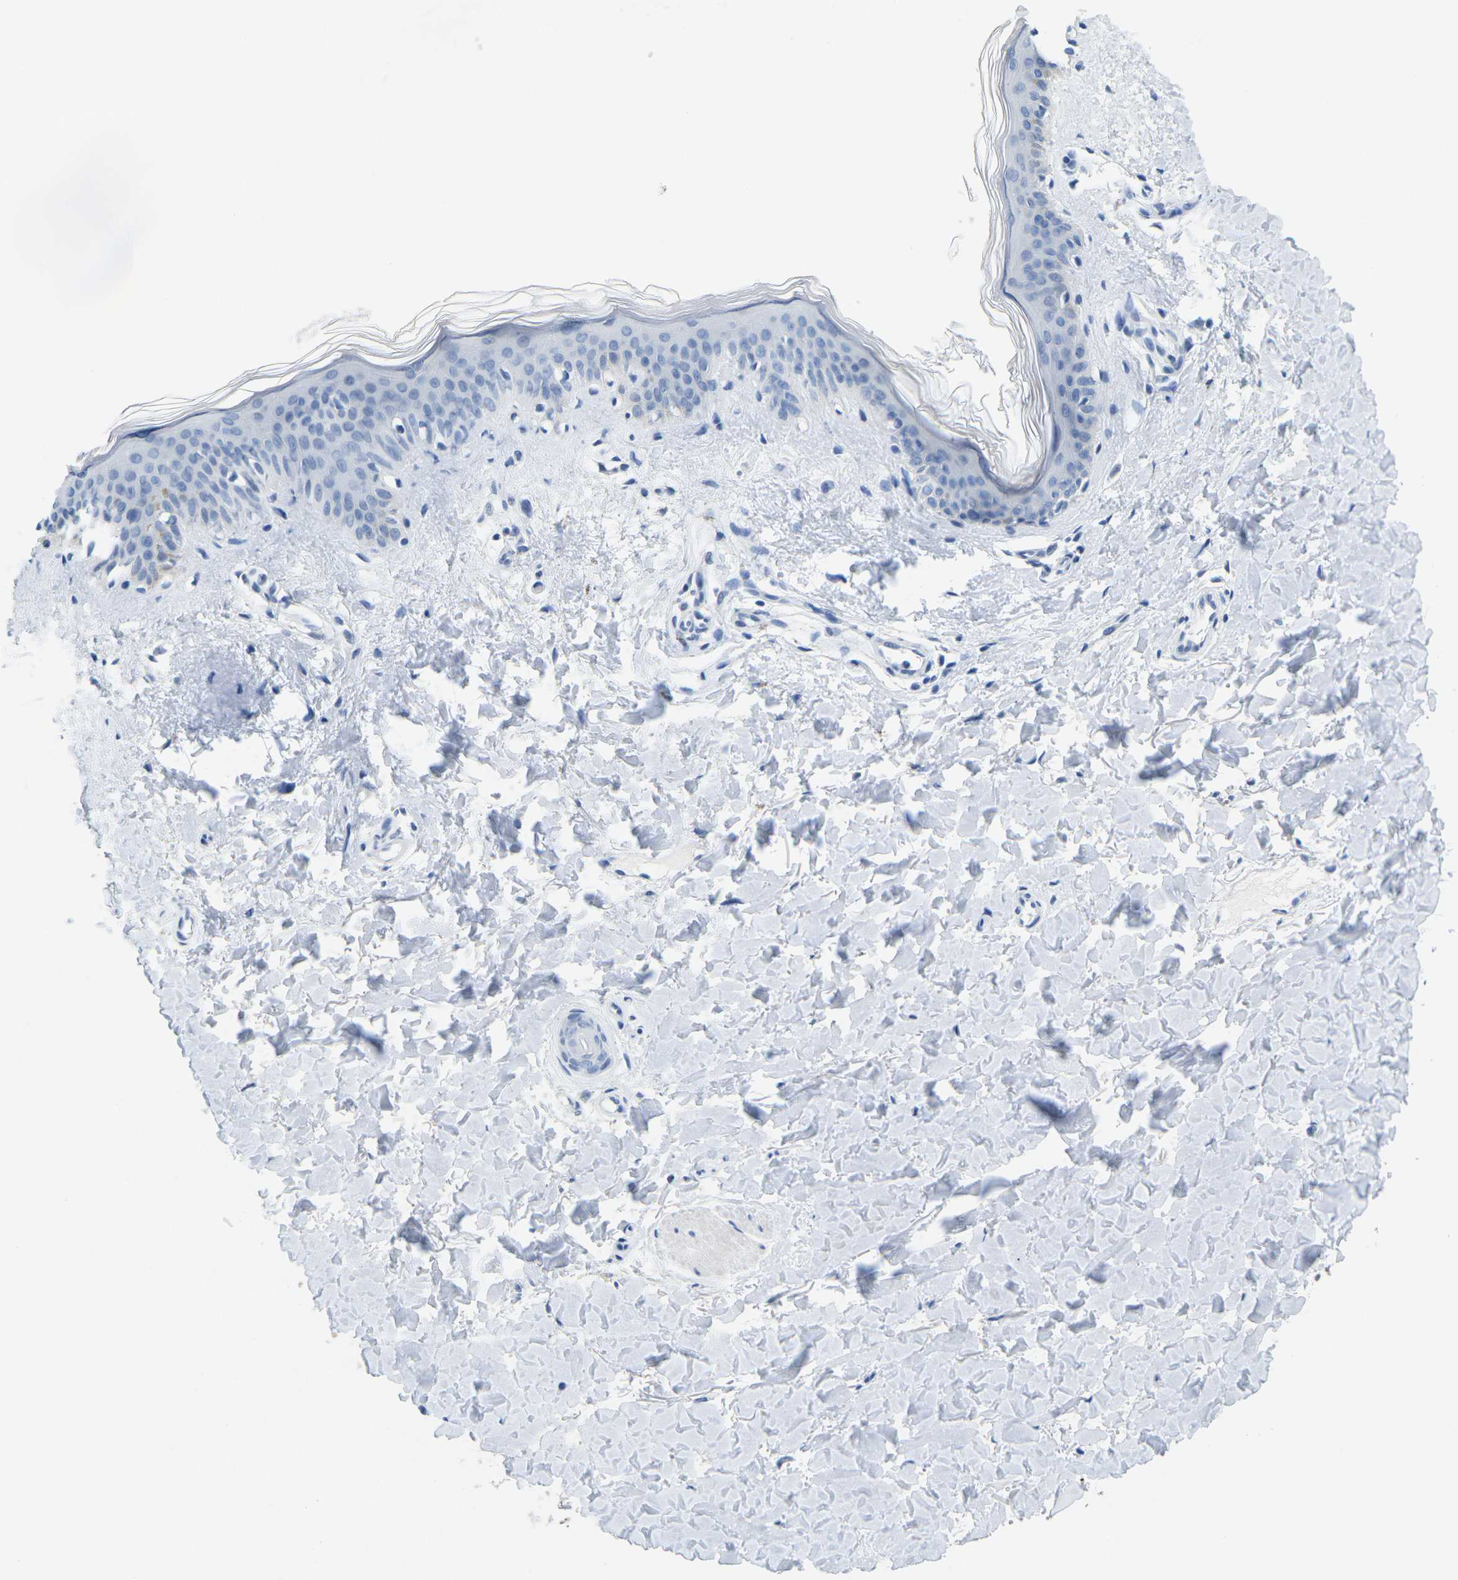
{"staining": {"intensity": "negative", "quantity": "none", "location": "none"}, "tissue": "skin", "cell_type": "Fibroblasts", "image_type": "normal", "snomed": [{"axis": "morphology", "description": "Normal tissue, NOS"}, {"axis": "topography", "description": "Skin"}], "caption": "This micrograph is of unremarkable skin stained with immunohistochemistry (IHC) to label a protein in brown with the nuclei are counter-stained blue. There is no positivity in fibroblasts.", "gene": "GPR15", "patient": {"sex": "female", "age": 41}}